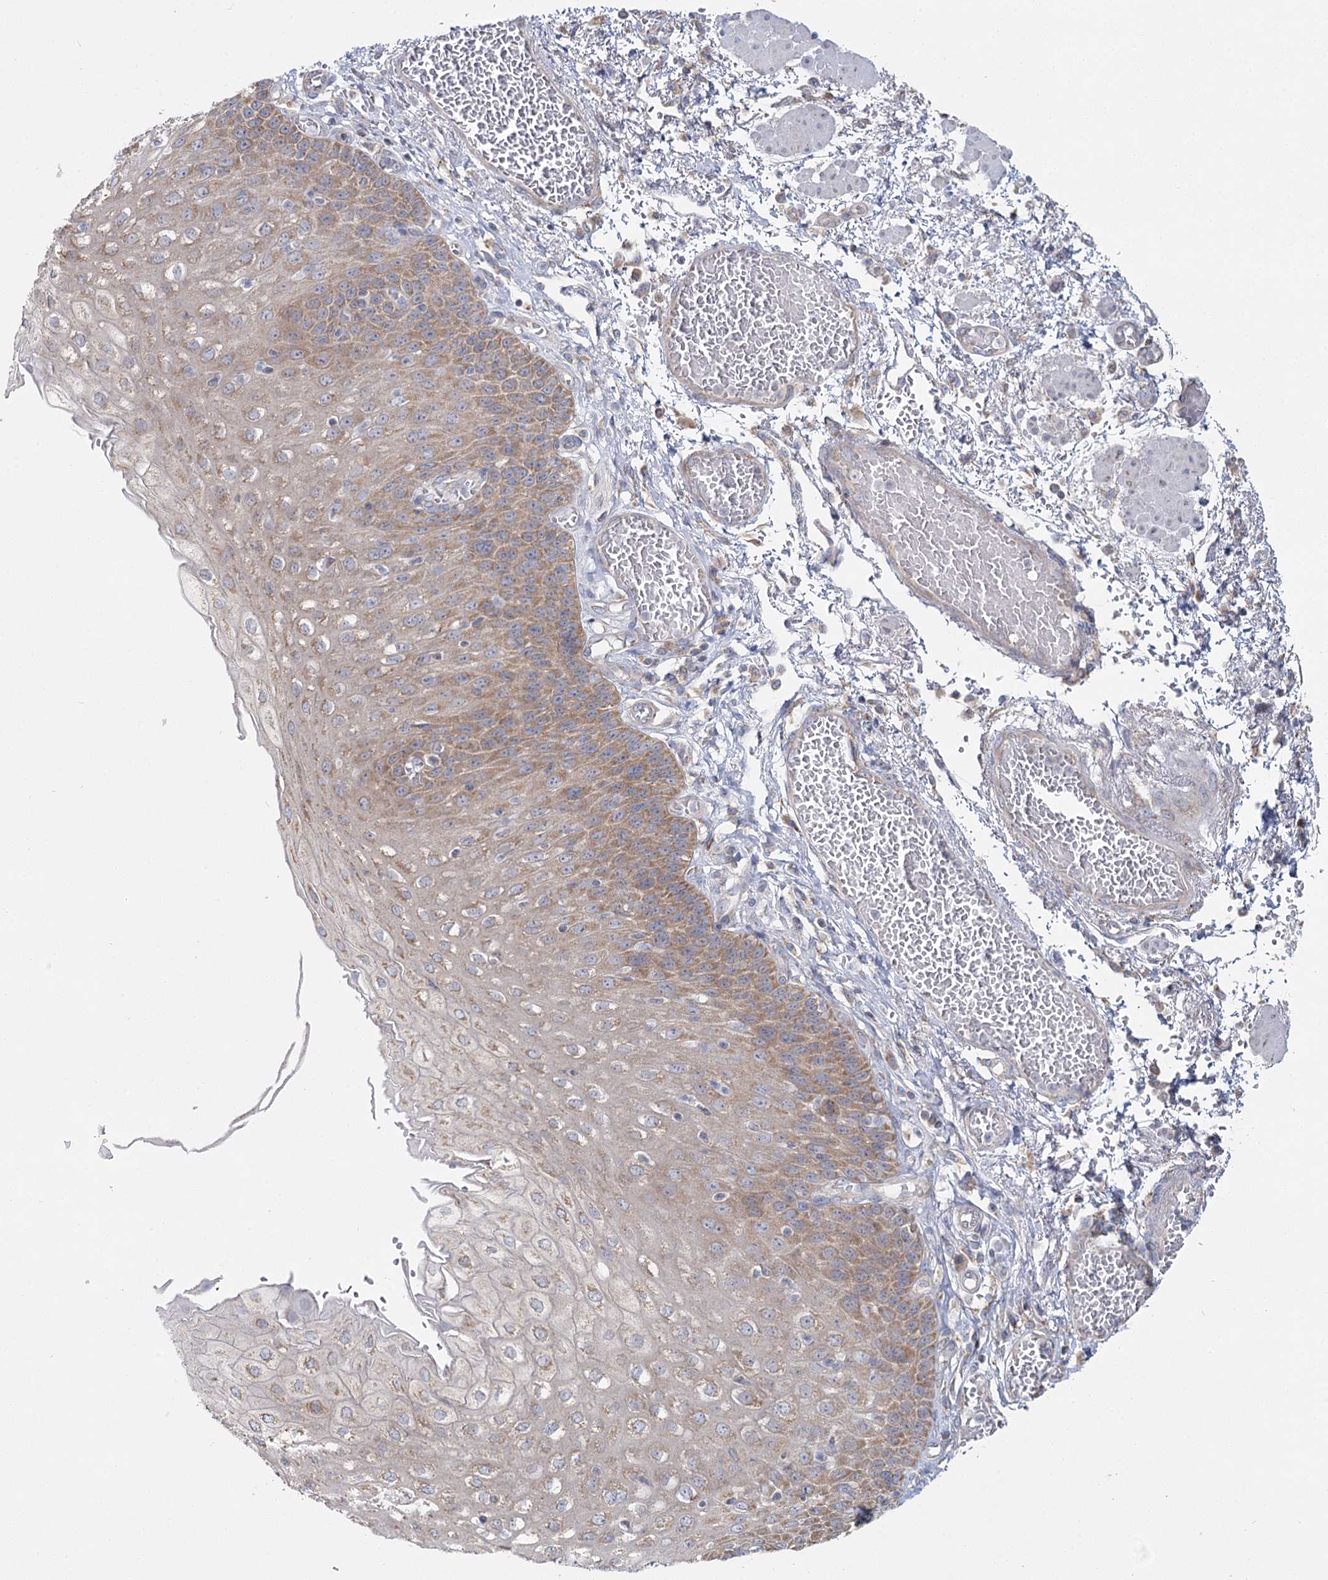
{"staining": {"intensity": "moderate", "quantity": ">75%", "location": "cytoplasmic/membranous"}, "tissue": "esophagus", "cell_type": "Squamous epithelial cells", "image_type": "normal", "snomed": [{"axis": "morphology", "description": "Normal tissue, NOS"}, {"axis": "topography", "description": "Esophagus"}], "caption": "Immunohistochemical staining of unremarkable esophagus reveals medium levels of moderate cytoplasmic/membranous staining in about >75% of squamous epithelial cells. (IHC, brightfield microscopy, high magnification).", "gene": "ACOX2", "patient": {"sex": "male", "age": 81}}